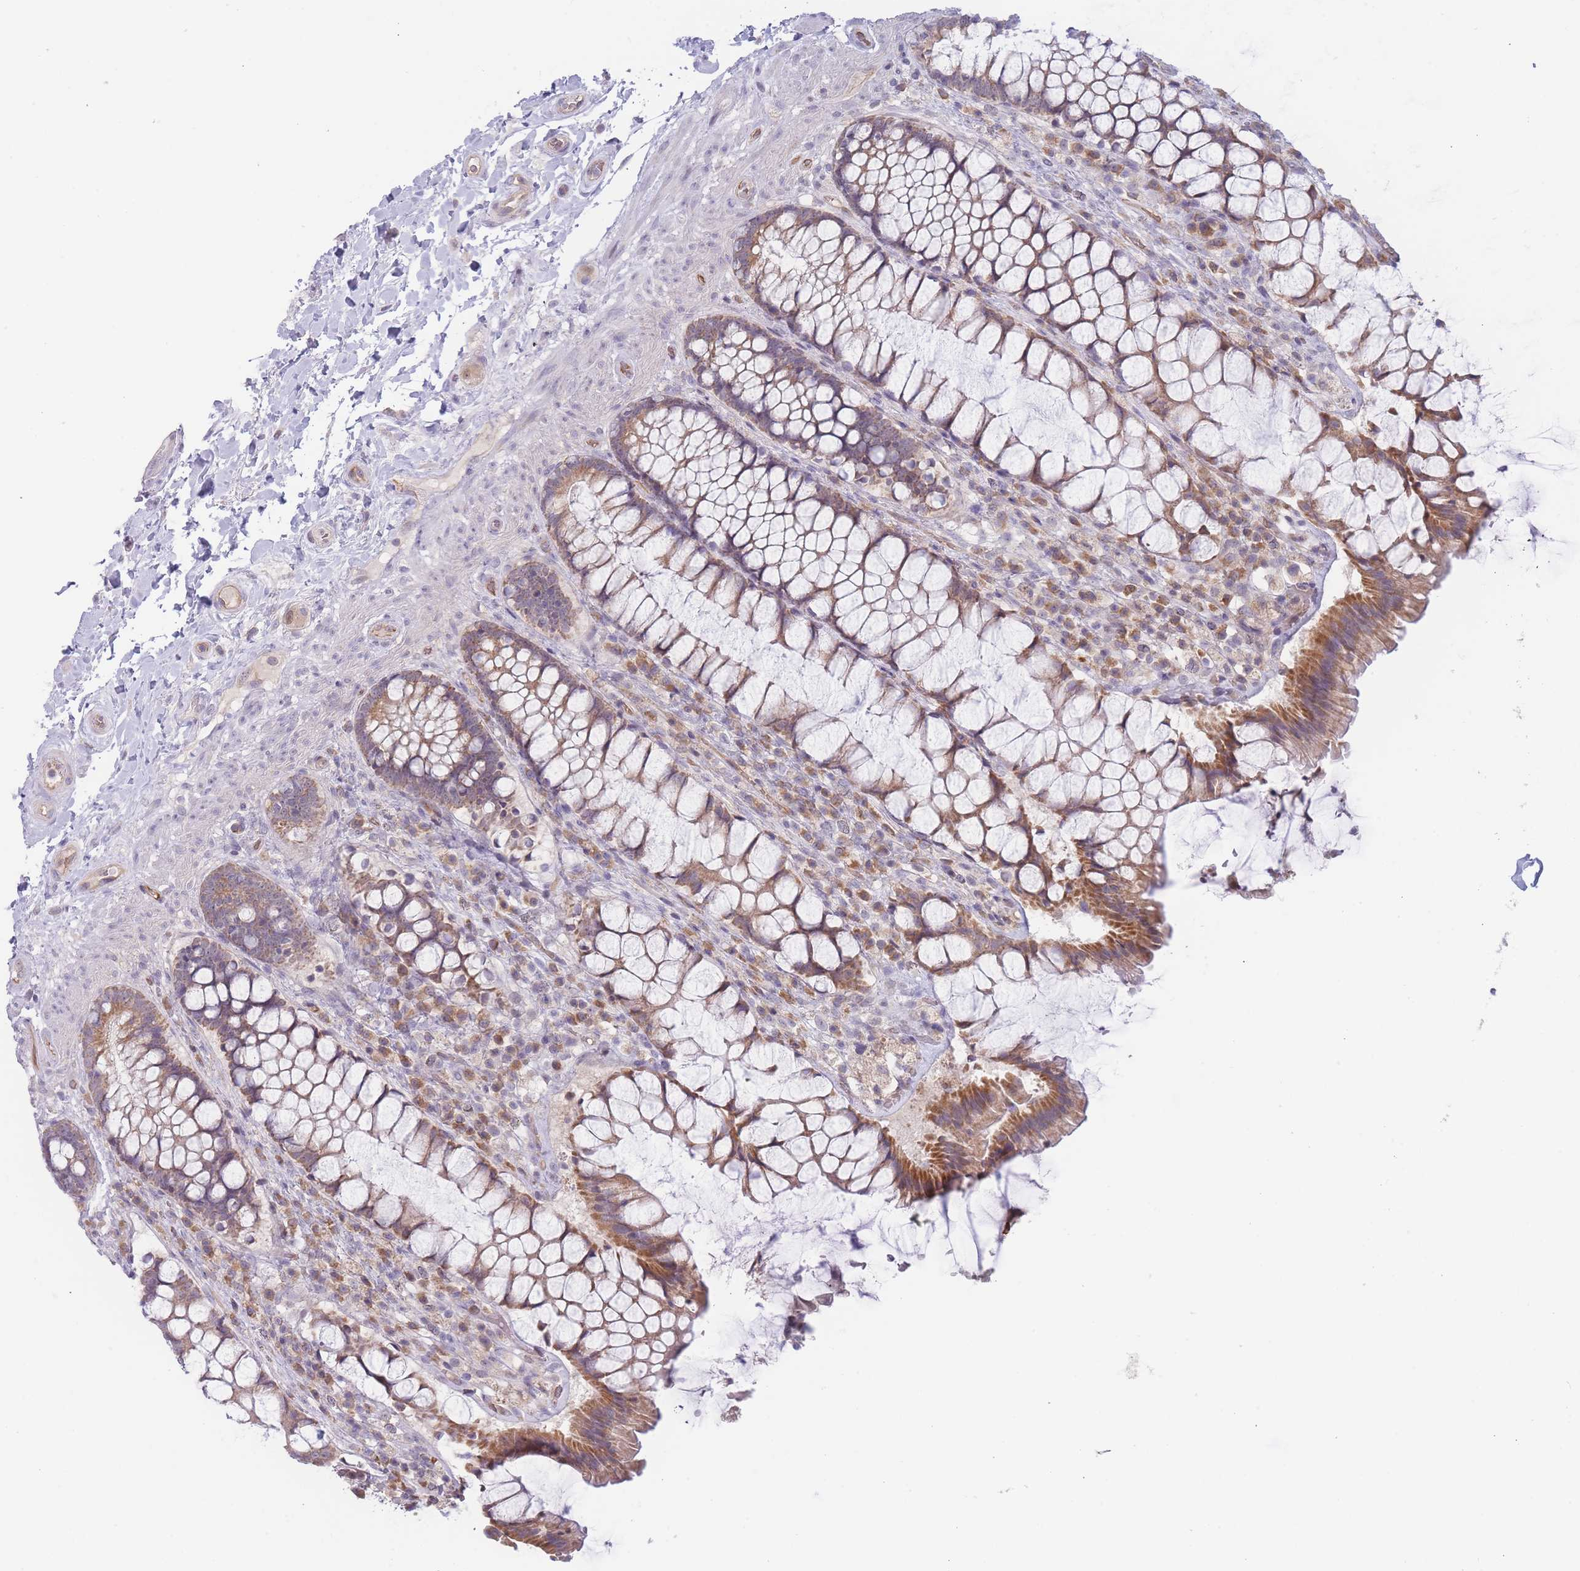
{"staining": {"intensity": "moderate", "quantity": ">75%", "location": "cytoplasmic/membranous"}, "tissue": "rectum", "cell_type": "Glandular cells", "image_type": "normal", "snomed": [{"axis": "morphology", "description": "Normal tissue, NOS"}, {"axis": "topography", "description": "Rectum"}], "caption": "Immunohistochemistry of unremarkable rectum shows medium levels of moderate cytoplasmic/membranous expression in about >75% of glandular cells. The staining is performed using DAB brown chromogen to label protein expression. The nuclei are counter-stained blue using hematoxylin.", "gene": "FAM227B", "patient": {"sex": "female", "age": 58}}